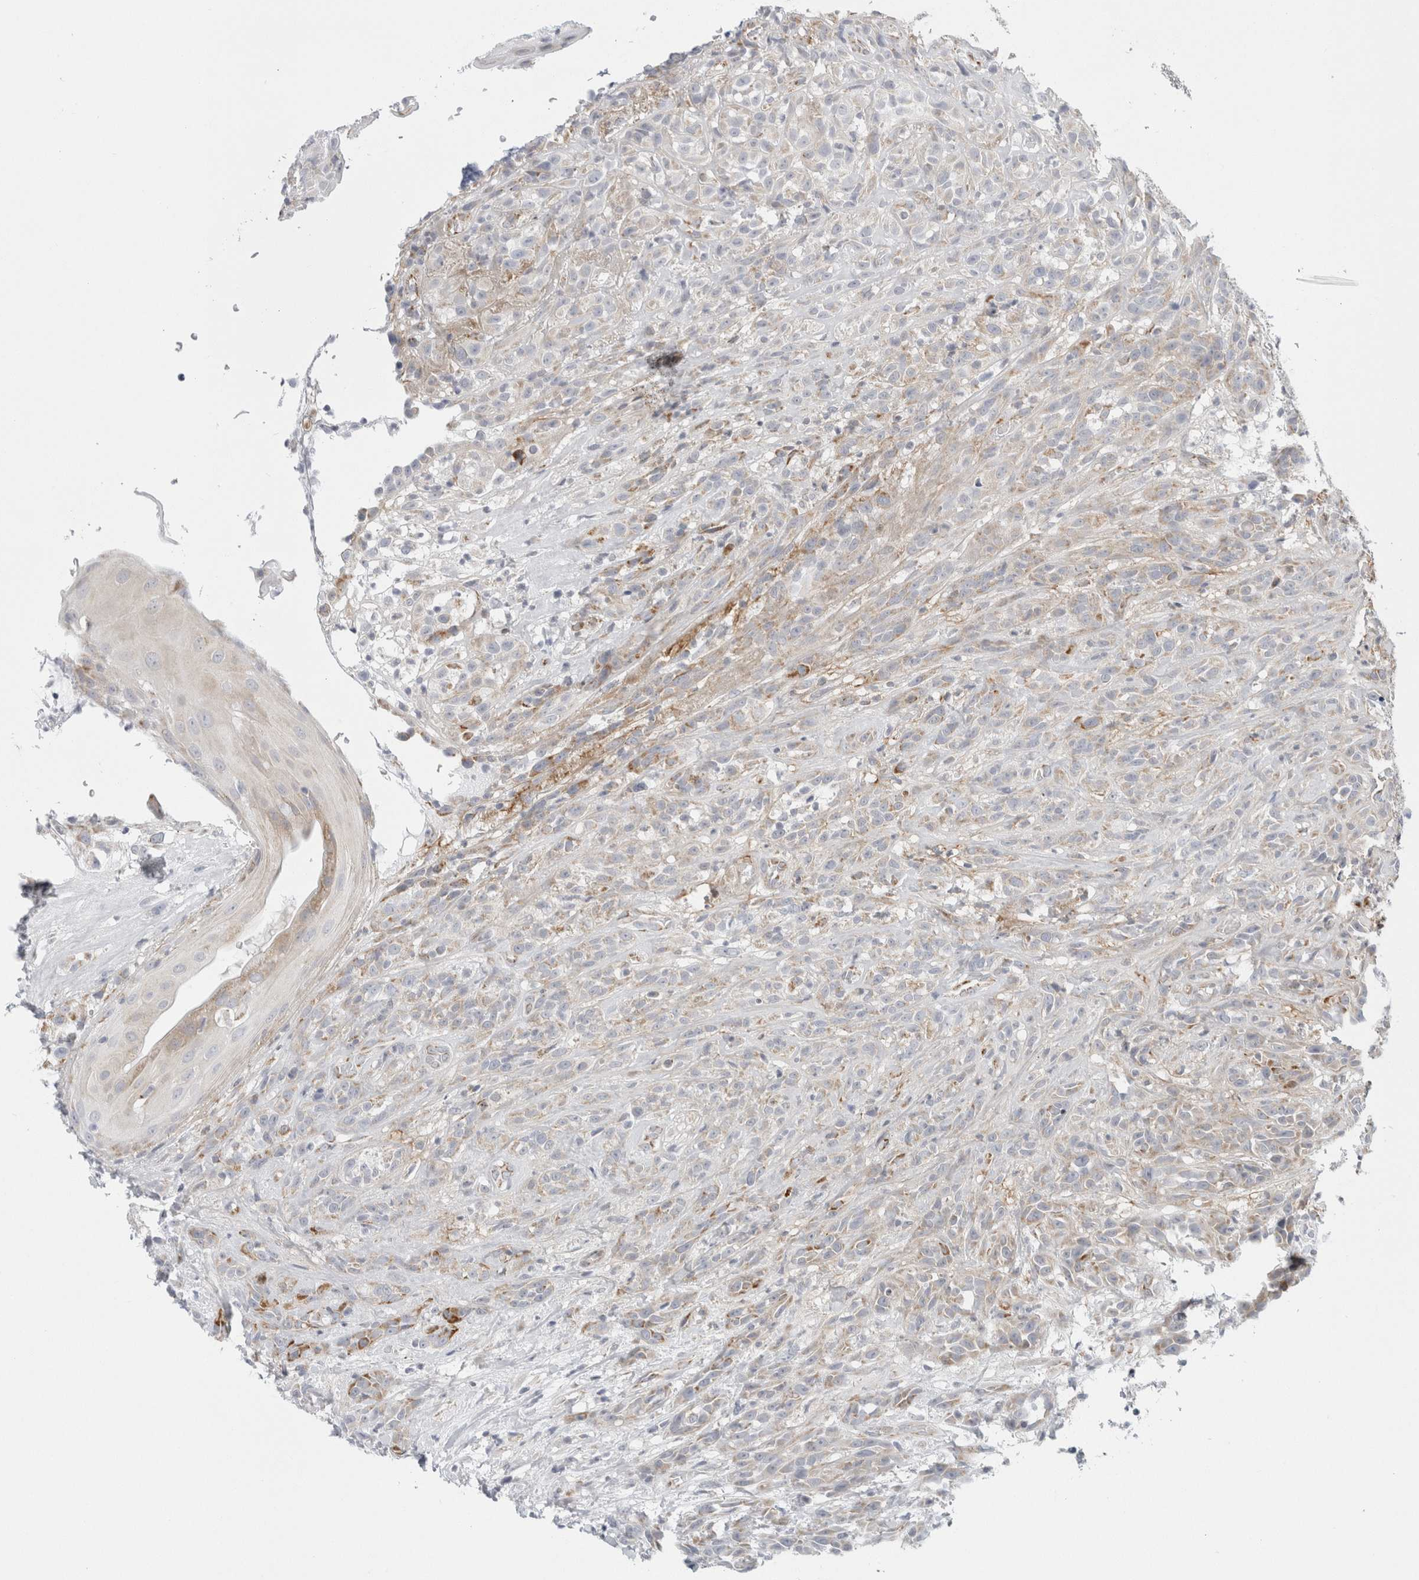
{"staining": {"intensity": "moderate", "quantity": "<25%", "location": "cytoplasmic/membranous"}, "tissue": "head and neck cancer", "cell_type": "Tumor cells", "image_type": "cancer", "snomed": [{"axis": "morphology", "description": "Normal tissue, NOS"}, {"axis": "morphology", "description": "Squamous cell carcinoma, NOS"}, {"axis": "topography", "description": "Cartilage tissue"}, {"axis": "topography", "description": "Head-Neck"}], "caption": "Immunohistochemistry (IHC) (DAB (3,3'-diaminobenzidine)) staining of squamous cell carcinoma (head and neck) demonstrates moderate cytoplasmic/membranous protein positivity in about <25% of tumor cells. Nuclei are stained in blue.", "gene": "FAHD1", "patient": {"sex": "male", "age": 62}}